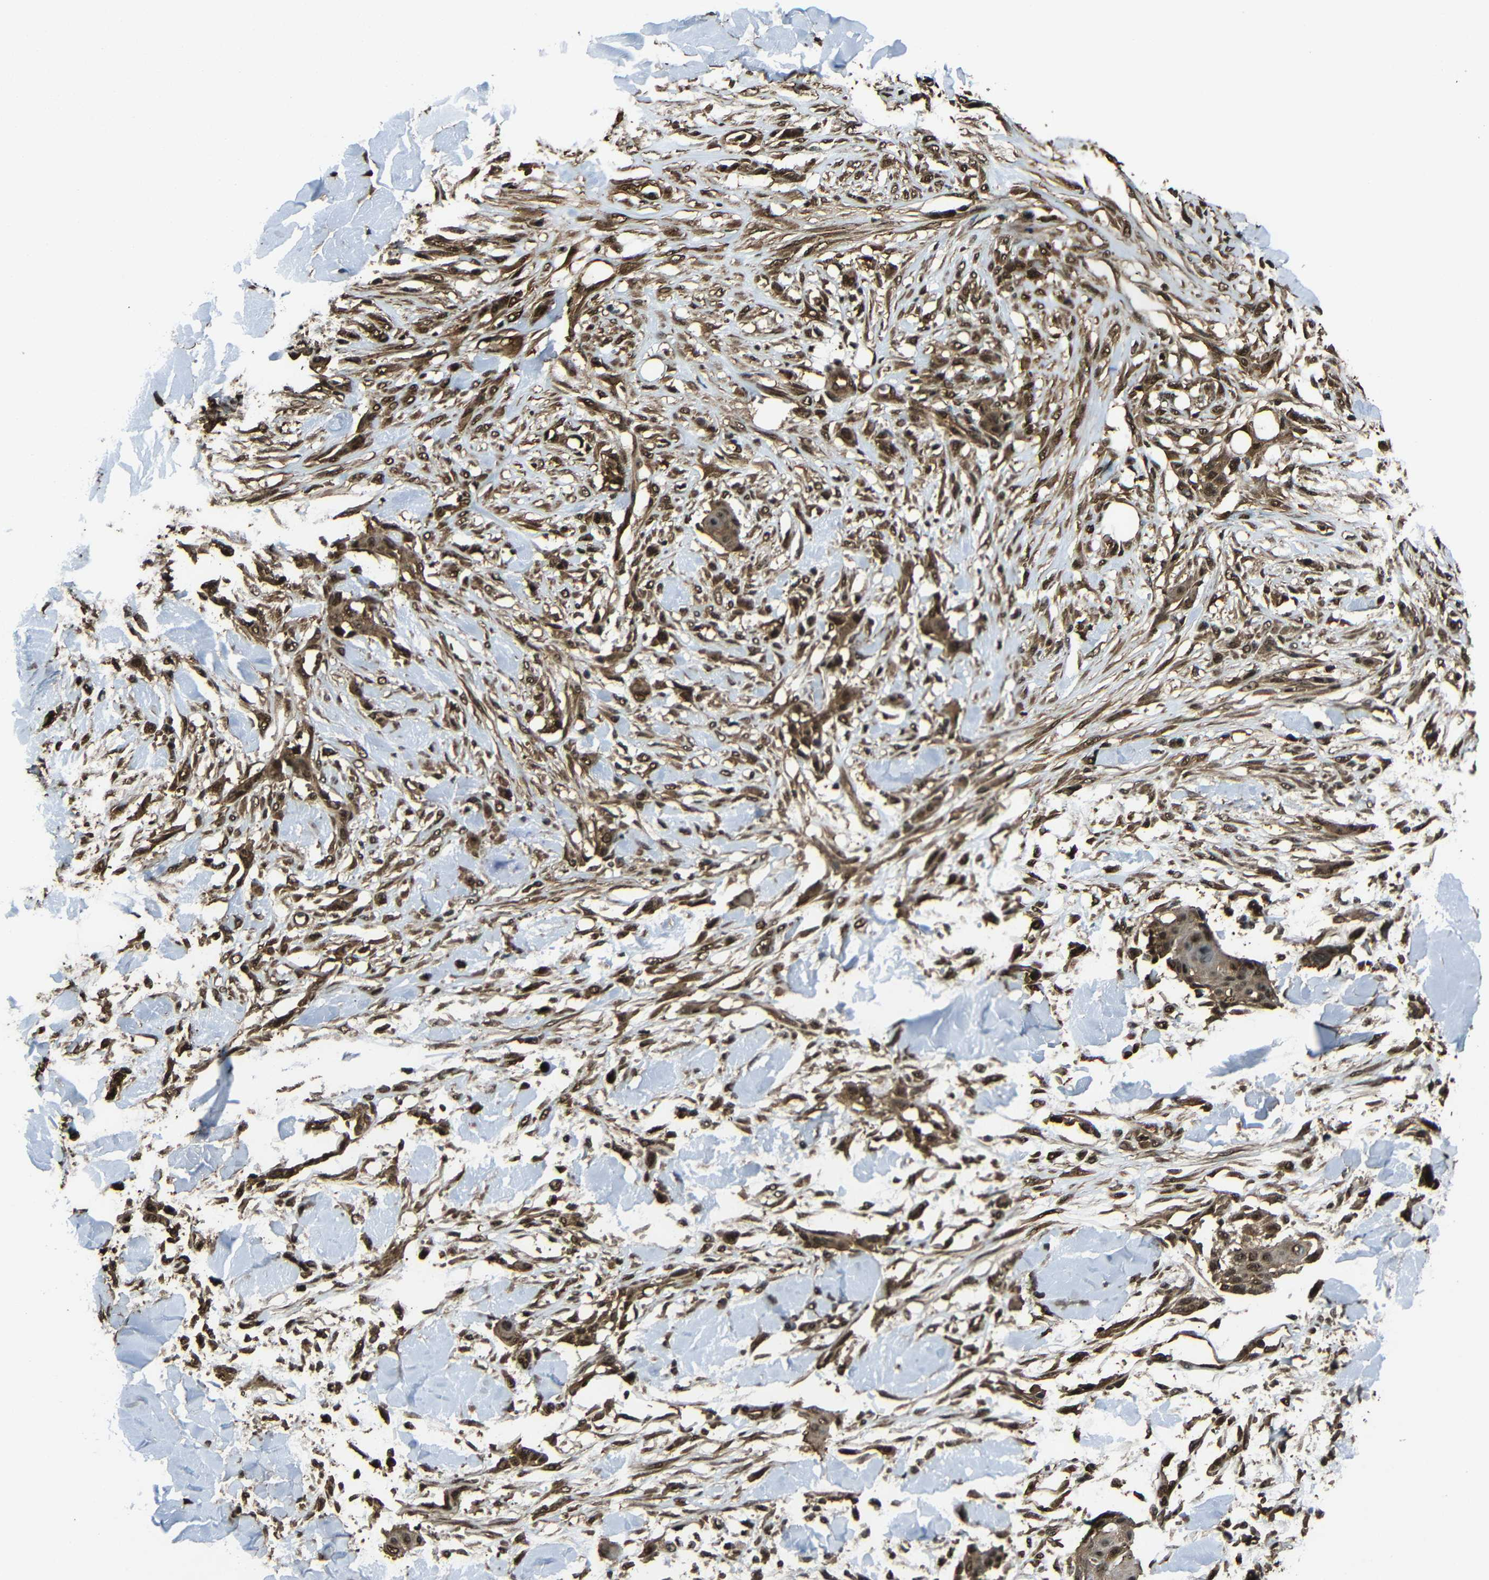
{"staining": {"intensity": "strong", "quantity": ">75%", "location": "cytoplasmic/membranous,nuclear"}, "tissue": "skin cancer", "cell_type": "Tumor cells", "image_type": "cancer", "snomed": [{"axis": "morphology", "description": "Squamous cell carcinoma, NOS"}, {"axis": "topography", "description": "Skin"}], "caption": "IHC micrograph of human skin cancer (squamous cell carcinoma) stained for a protein (brown), which shows high levels of strong cytoplasmic/membranous and nuclear staining in about >75% of tumor cells.", "gene": "VCP", "patient": {"sex": "female", "age": 59}}